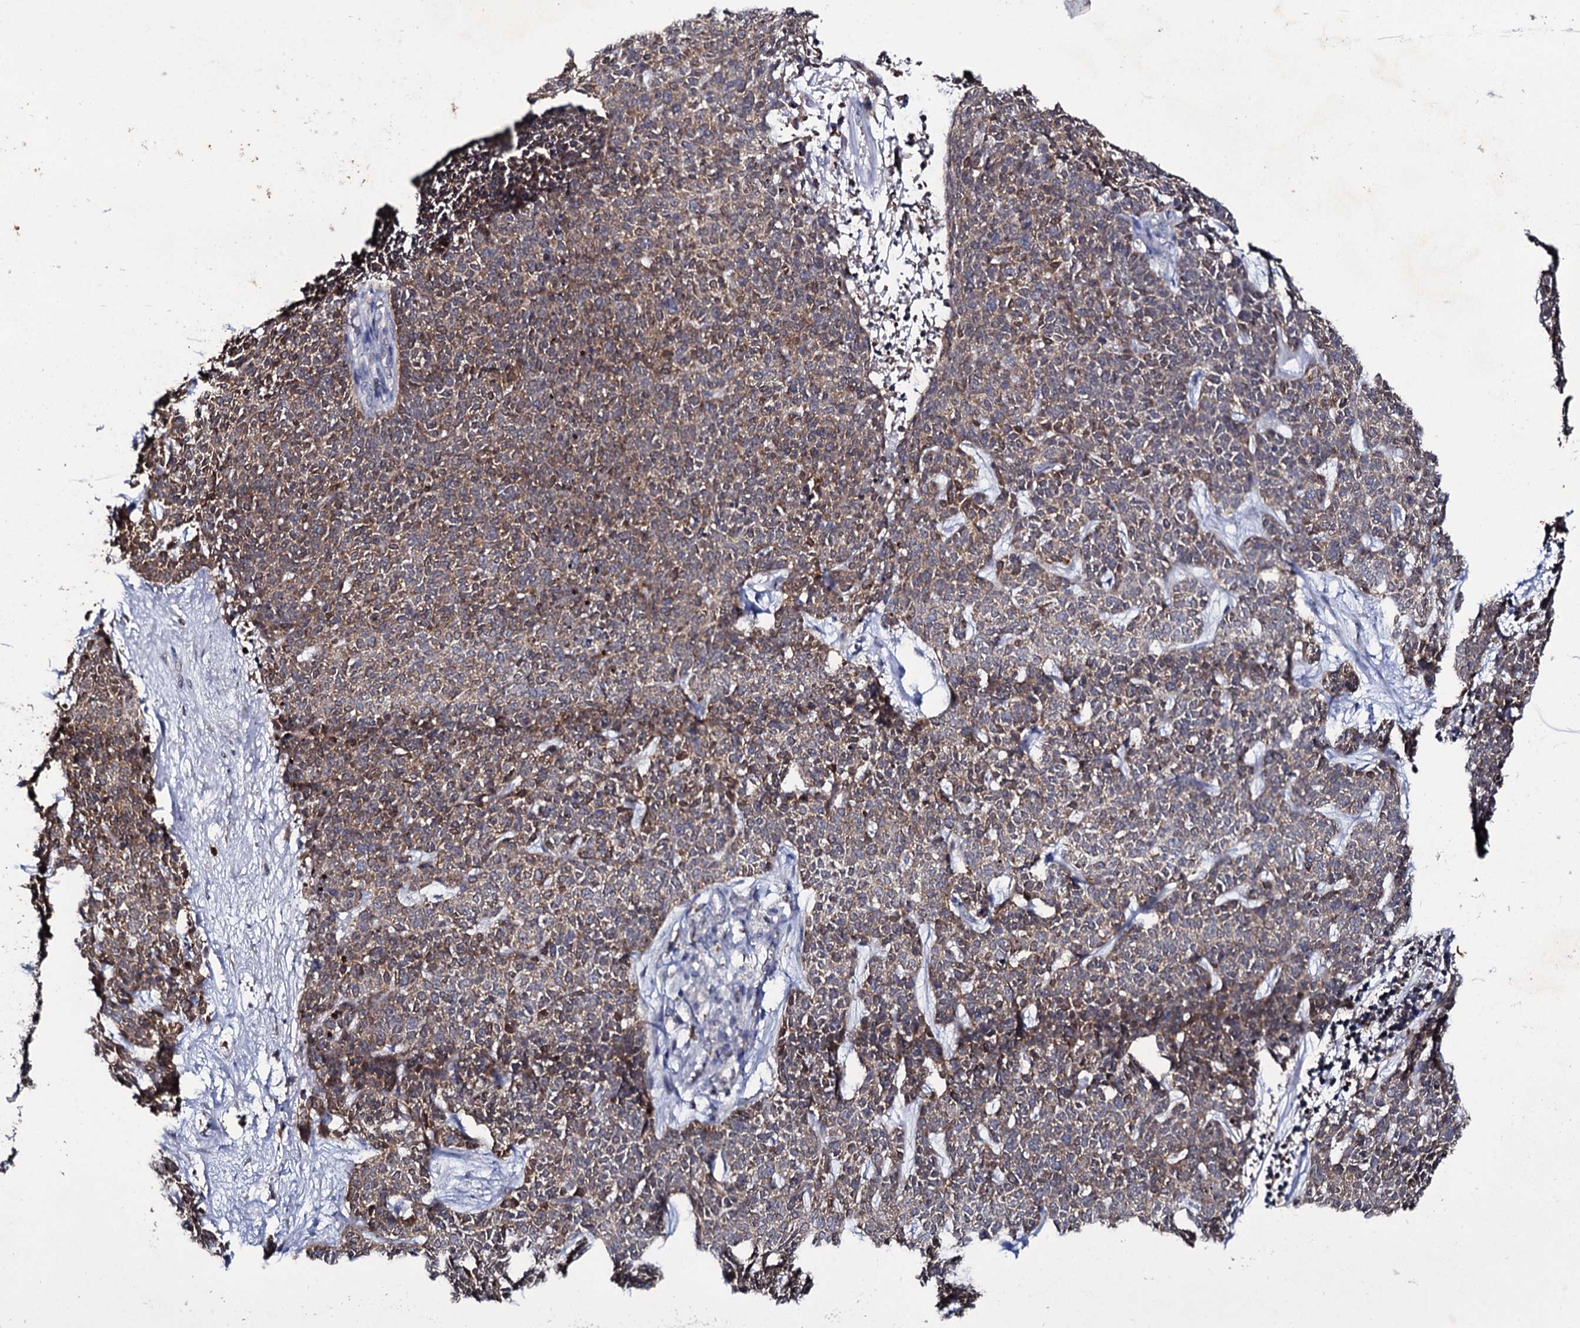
{"staining": {"intensity": "moderate", "quantity": ">75%", "location": "cytoplasmic/membranous"}, "tissue": "skin cancer", "cell_type": "Tumor cells", "image_type": "cancer", "snomed": [{"axis": "morphology", "description": "Basal cell carcinoma"}, {"axis": "topography", "description": "Skin"}], "caption": "A medium amount of moderate cytoplasmic/membranous positivity is identified in about >75% of tumor cells in skin cancer (basal cell carcinoma) tissue.", "gene": "CRYL1", "patient": {"sex": "female", "age": 84}}